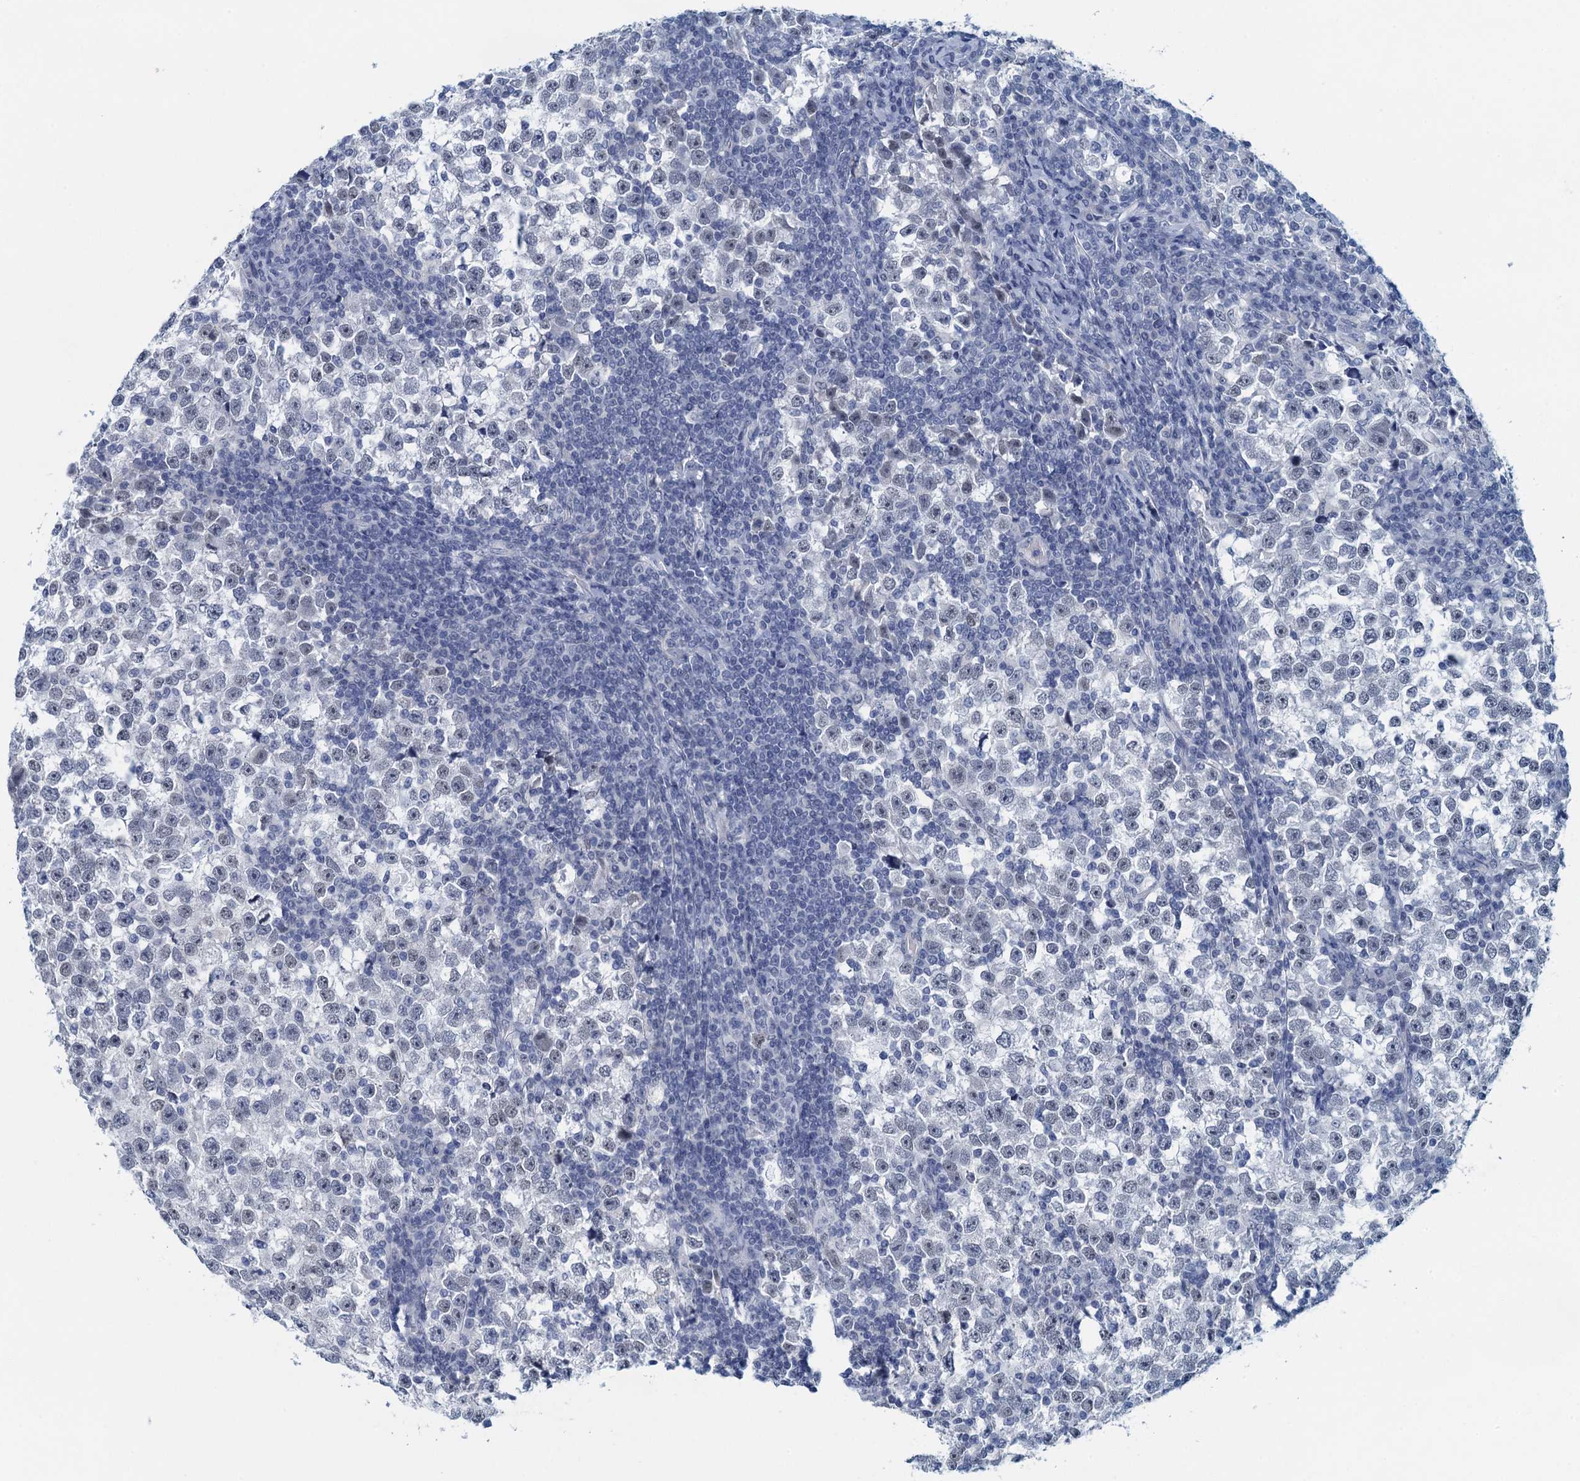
{"staining": {"intensity": "negative", "quantity": "none", "location": "none"}, "tissue": "testis cancer", "cell_type": "Tumor cells", "image_type": "cancer", "snomed": [{"axis": "morphology", "description": "Normal tissue, NOS"}, {"axis": "morphology", "description": "Seminoma, NOS"}, {"axis": "topography", "description": "Testis"}], "caption": "A high-resolution histopathology image shows immunohistochemistry staining of testis seminoma, which exhibits no significant positivity in tumor cells.", "gene": "ENSG00000131152", "patient": {"sex": "male", "age": 43}}